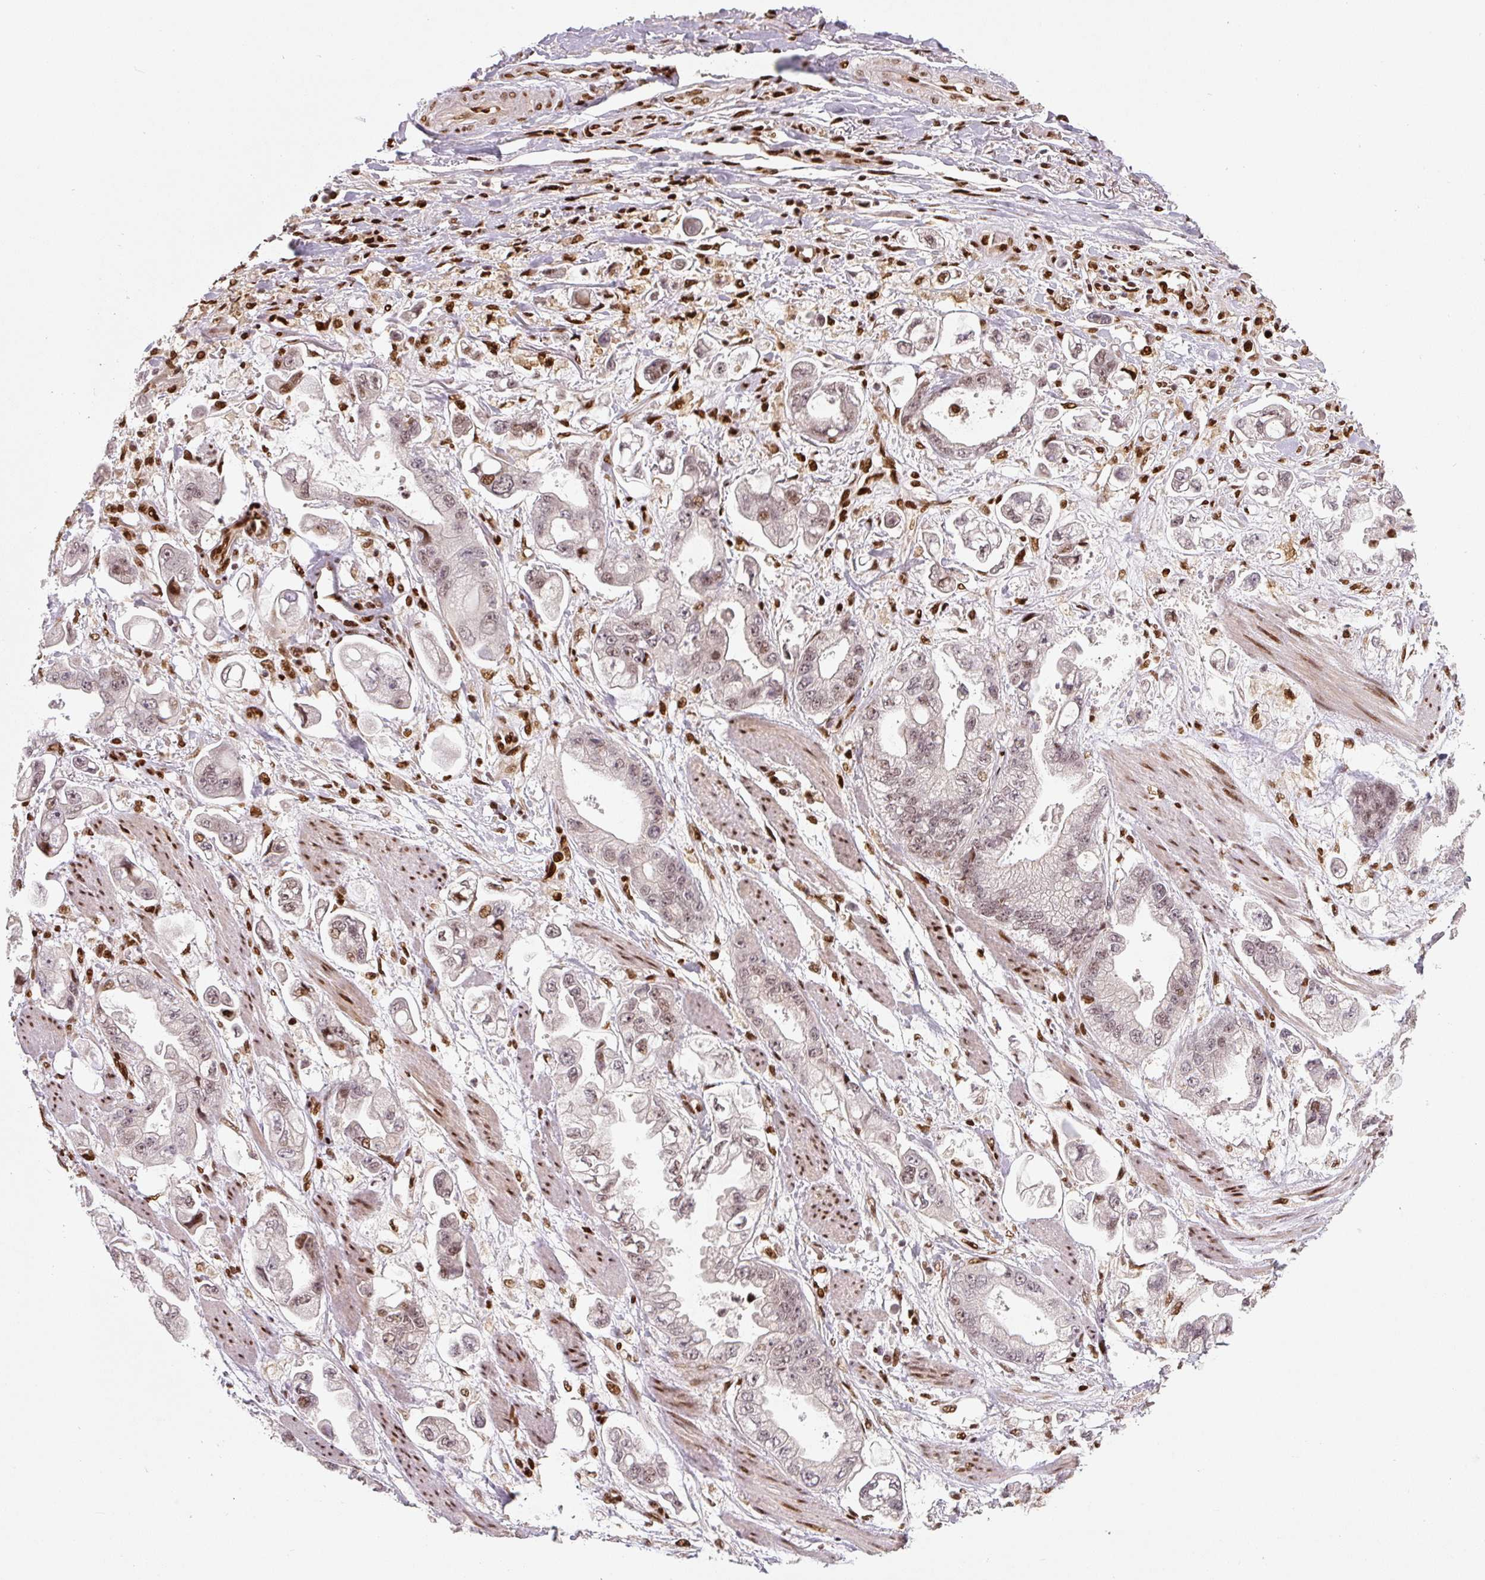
{"staining": {"intensity": "weak", "quantity": "25%-75%", "location": "nuclear"}, "tissue": "stomach cancer", "cell_type": "Tumor cells", "image_type": "cancer", "snomed": [{"axis": "morphology", "description": "Adenocarcinoma, NOS"}, {"axis": "topography", "description": "Stomach"}], "caption": "Stomach adenocarcinoma stained with IHC demonstrates weak nuclear positivity in about 25%-75% of tumor cells.", "gene": "PYDC2", "patient": {"sex": "male", "age": 62}}